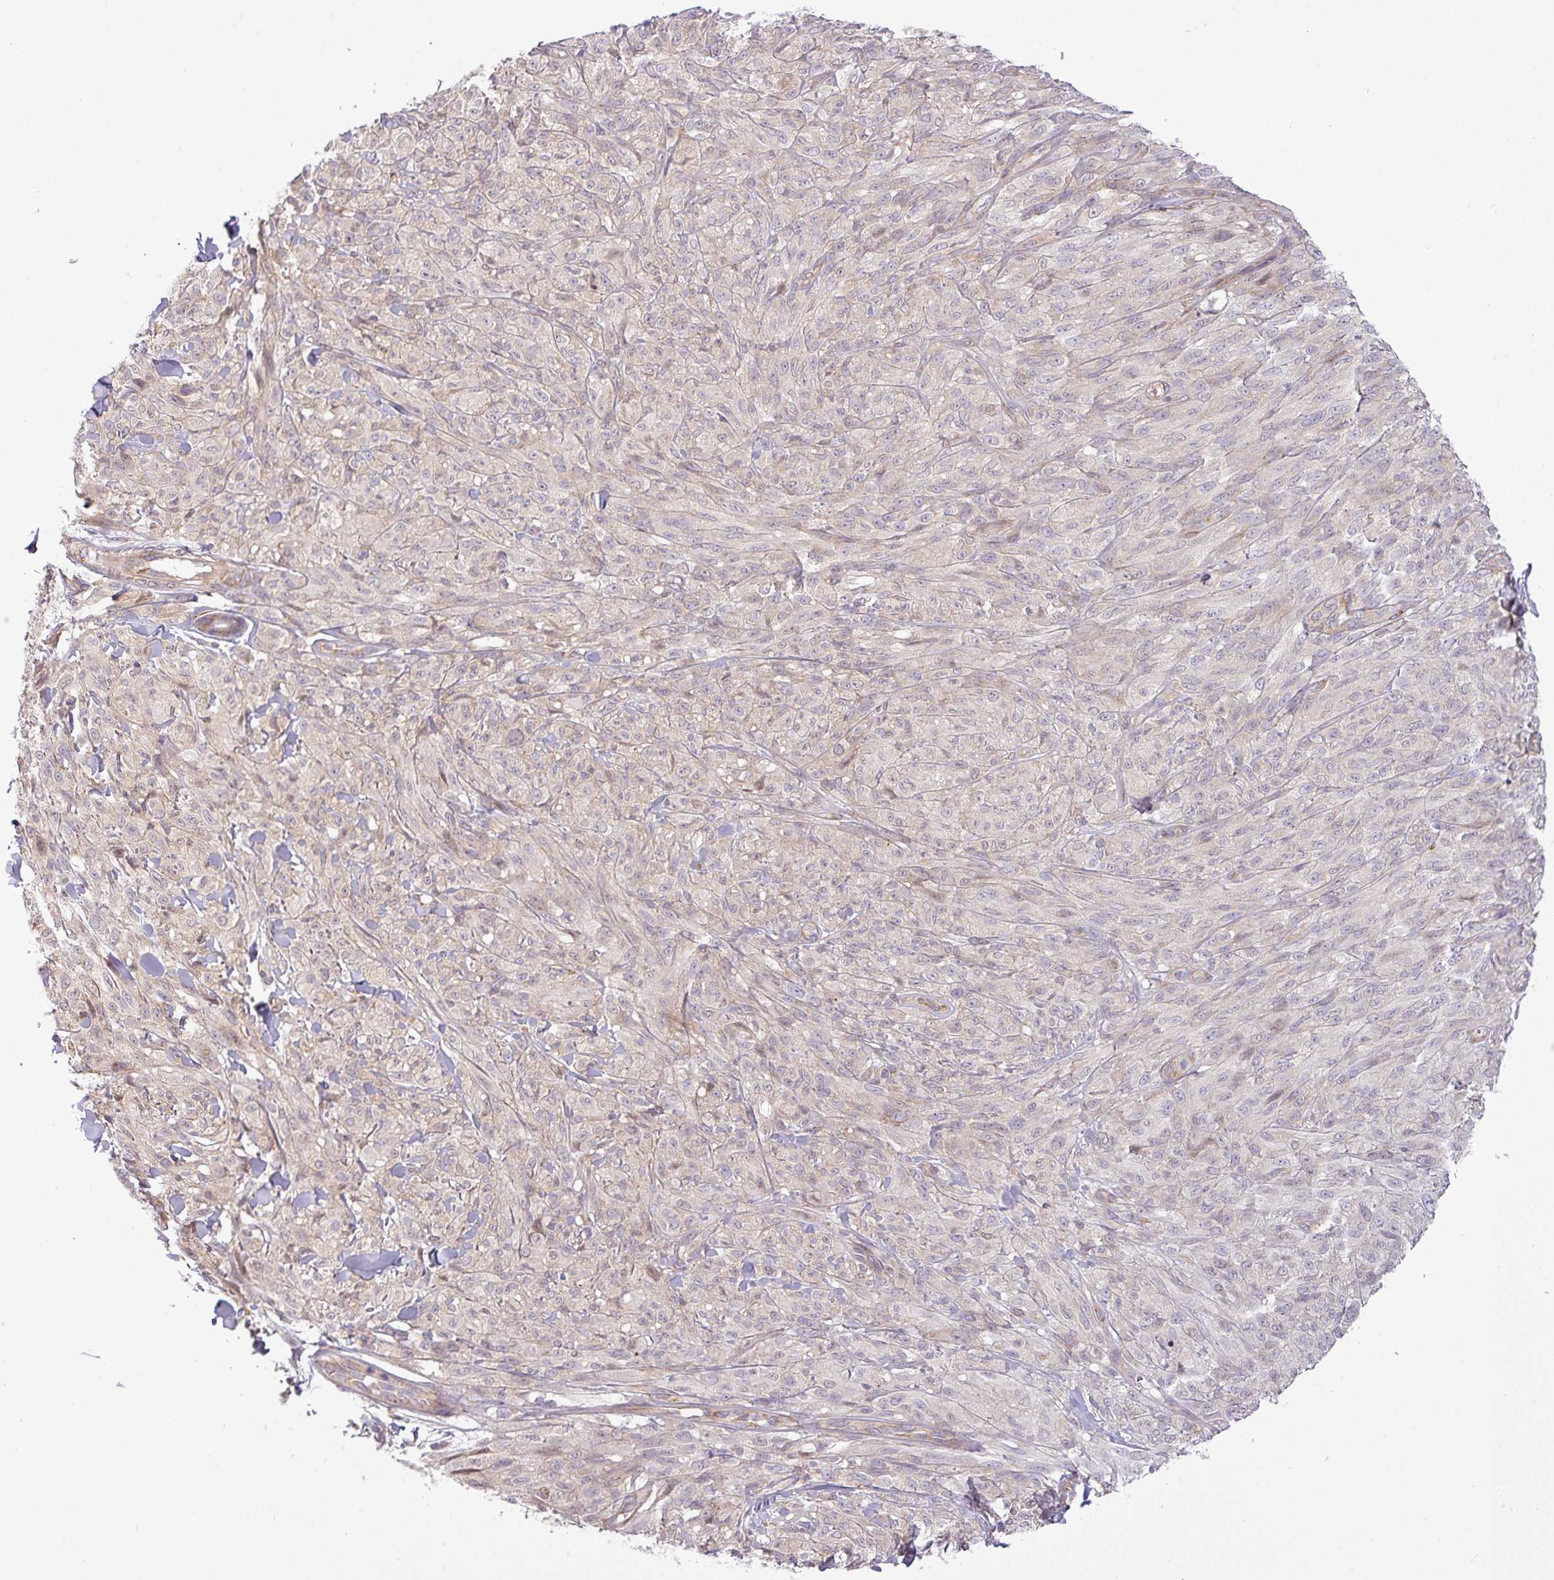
{"staining": {"intensity": "negative", "quantity": "none", "location": "none"}, "tissue": "melanoma", "cell_type": "Tumor cells", "image_type": "cancer", "snomed": [{"axis": "morphology", "description": "Malignant melanoma, NOS"}, {"axis": "topography", "description": "Skin of upper arm"}], "caption": "IHC of human malignant melanoma reveals no staining in tumor cells.", "gene": "FAM222B", "patient": {"sex": "female", "age": 65}}